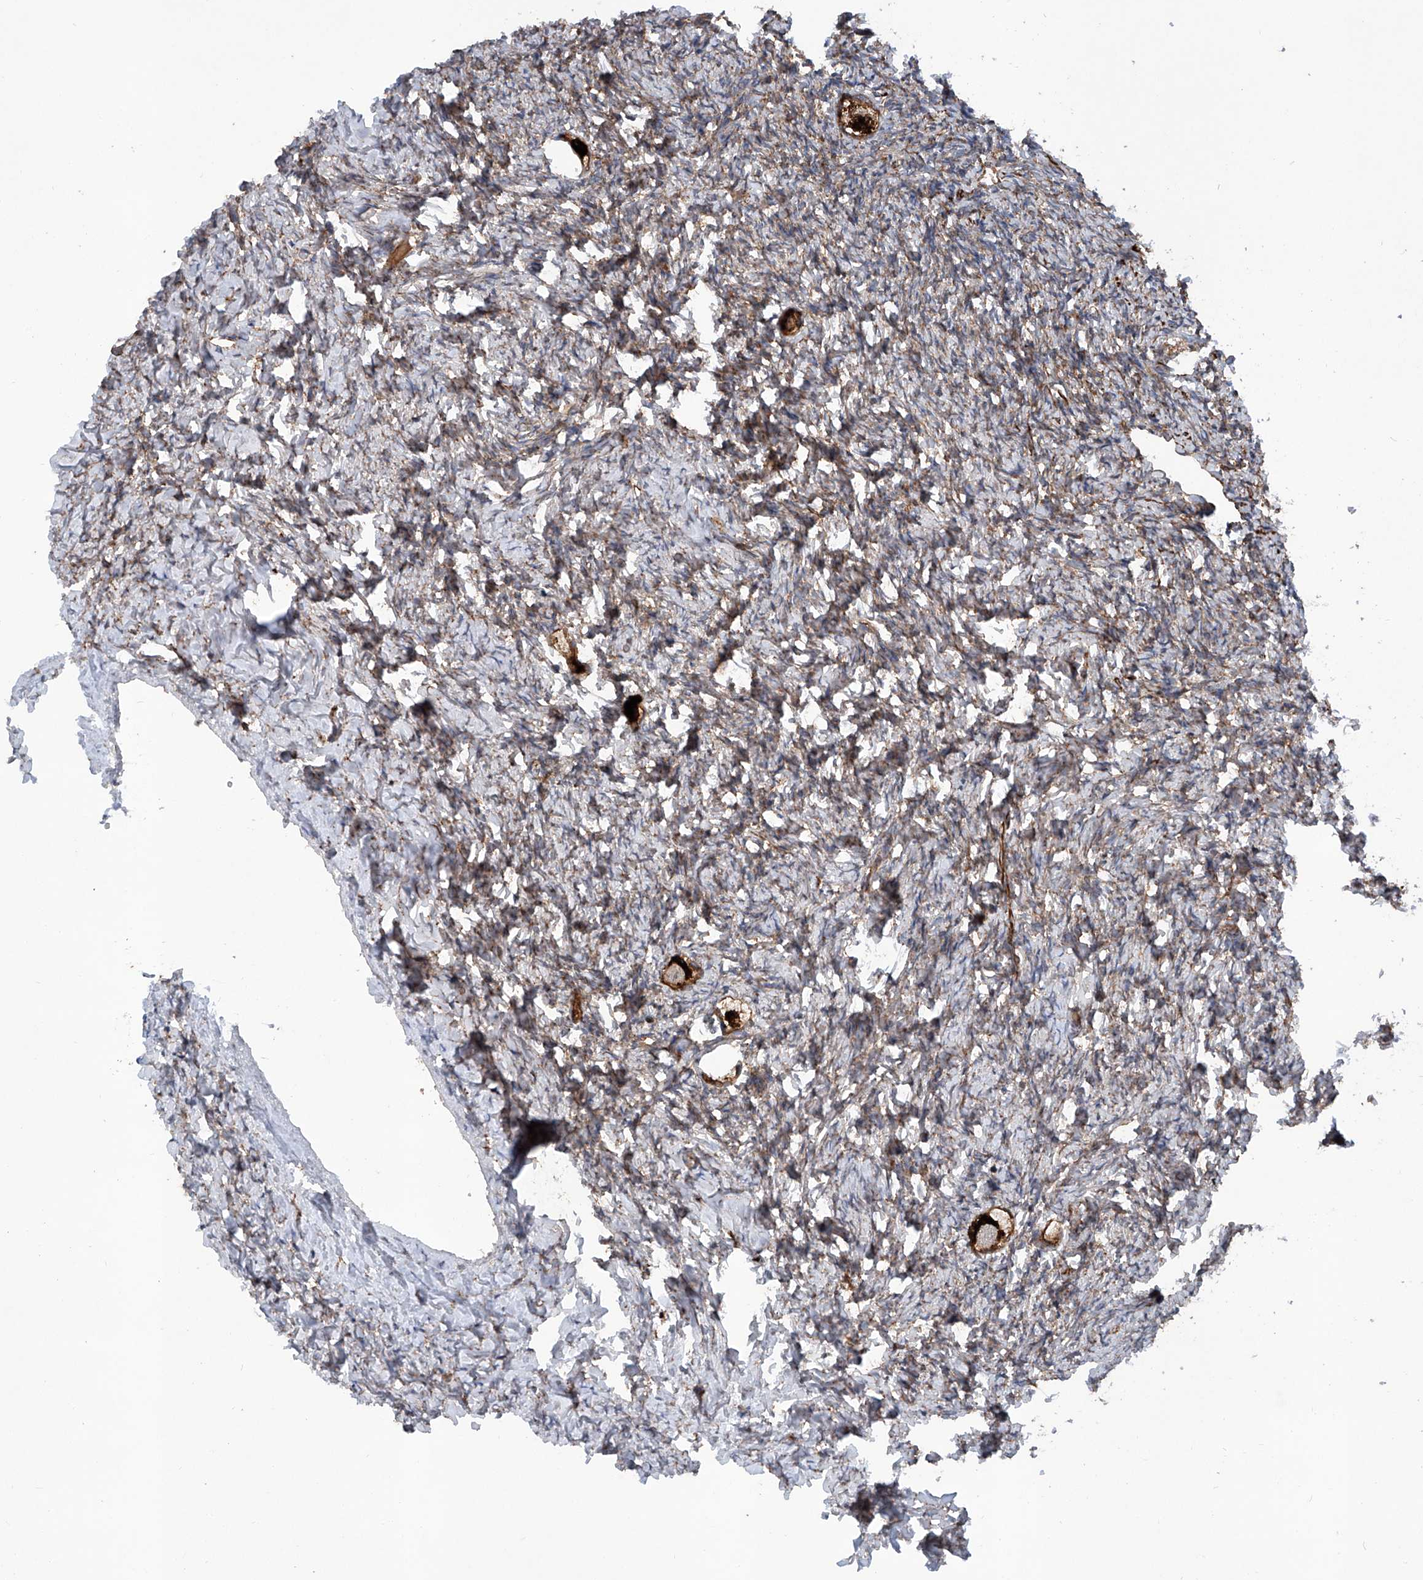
{"staining": {"intensity": "strong", "quantity": ">75%", "location": "cytoplasmic/membranous"}, "tissue": "ovary", "cell_type": "Follicle cells", "image_type": "normal", "snomed": [{"axis": "morphology", "description": "Normal tissue, NOS"}, {"axis": "topography", "description": "Ovary"}], "caption": "The immunohistochemical stain shows strong cytoplasmic/membranous expression in follicle cells of benign ovary. (DAB (3,3'-diaminobenzidine) = brown stain, brightfield microscopy at high magnification).", "gene": "ASCC3", "patient": {"sex": "female", "age": 27}}